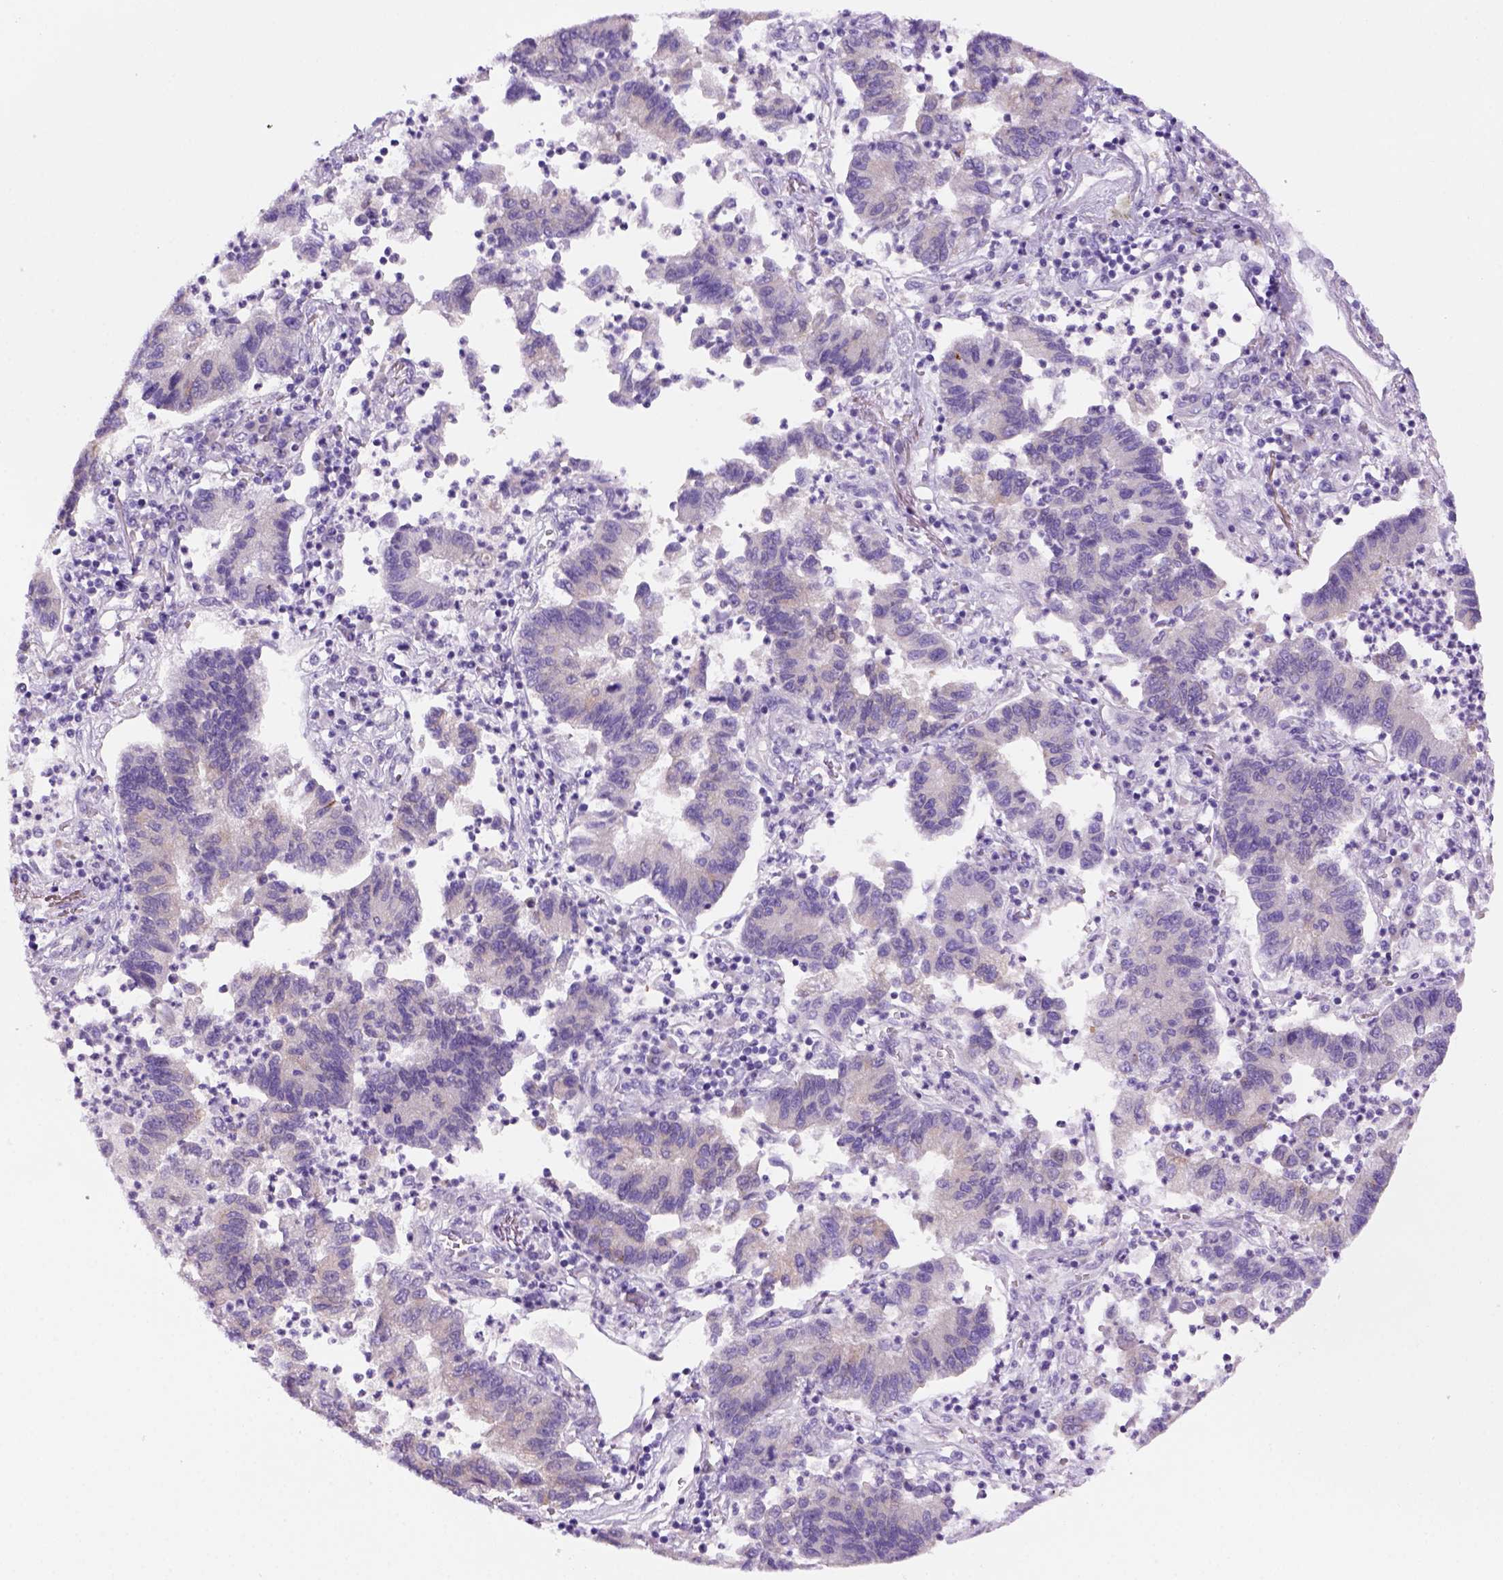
{"staining": {"intensity": "negative", "quantity": "none", "location": "none"}, "tissue": "lung cancer", "cell_type": "Tumor cells", "image_type": "cancer", "snomed": [{"axis": "morphology", "description": "Adenocarcinoma, NOS"}, {"axis": "topography", "description": "Lung"}], "caption": "Lung cancer (adenocarcinoma) stained for a protein using IHC exhibits no expression tumor cells.", "gene": "DNAH11", "patient": {"sex": "female", "age": 57}}